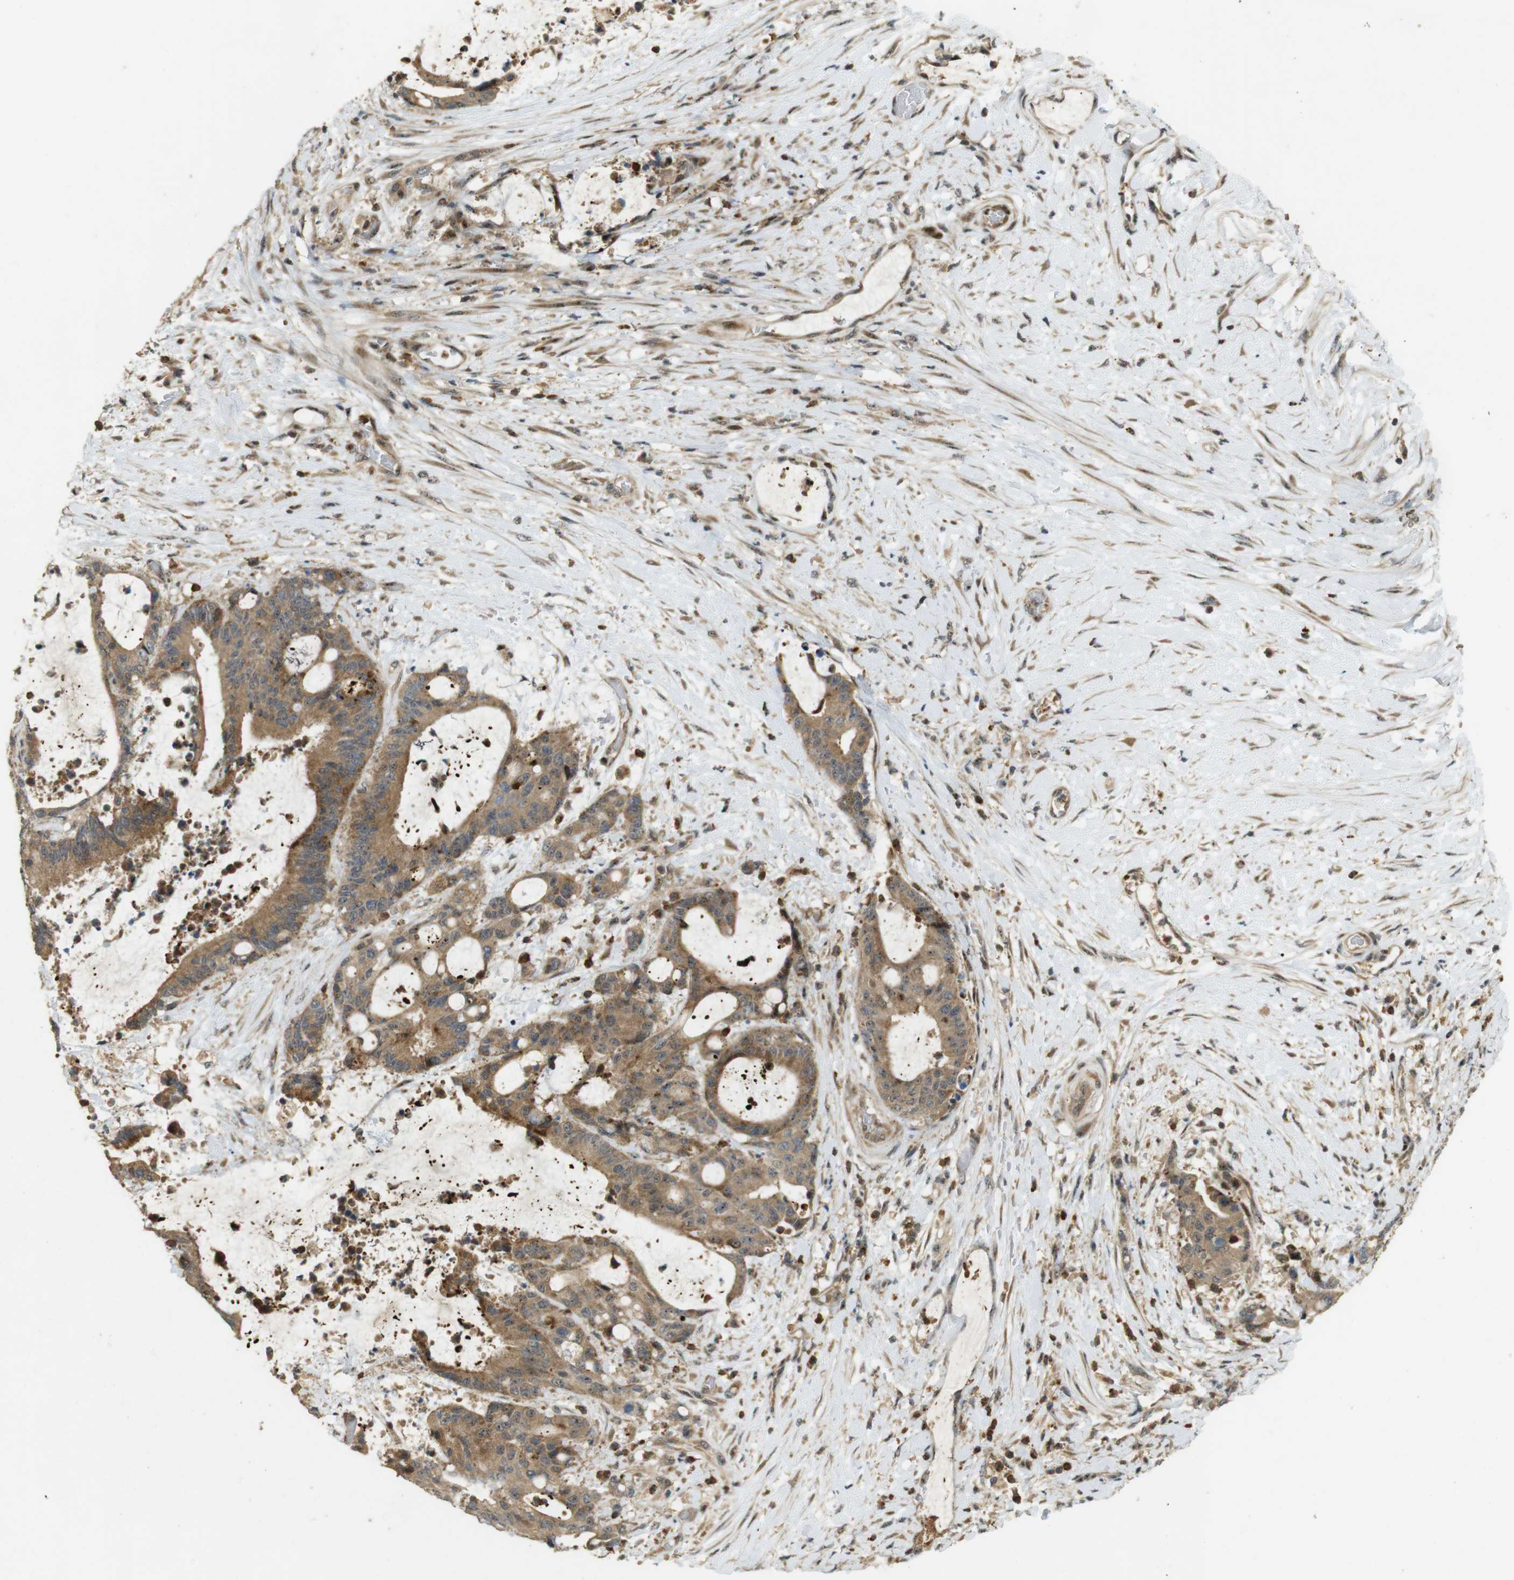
{"staining": {"intensity": "moderate", "quantity": ">75%", "location": "cytoplasmic/membranous,nuclear"}, "tissue": "liver cancer", "cell_type": "Tumor cells", "image_type": "cancer", "snomed": [{"axis": "morphology", "description": "Normal tissue, NOS"}, {"axis": "morphology", "description": "Cholangiocarcinoma"}, {"axis": "topography", "description": "Liver"}, {"axis": "topography", "description": "Peripheral nerve tissue"}], "caption": "Tumor cells exhibit moderate cytoplasmic/membranous and nuclear expression in approximately >75% of cells in liver cancer. (DAB IHC, brown staining for protein, blue staining for nuclei).", "gene": "TMX3", "patient": {"sex": "female", "age": 73}}